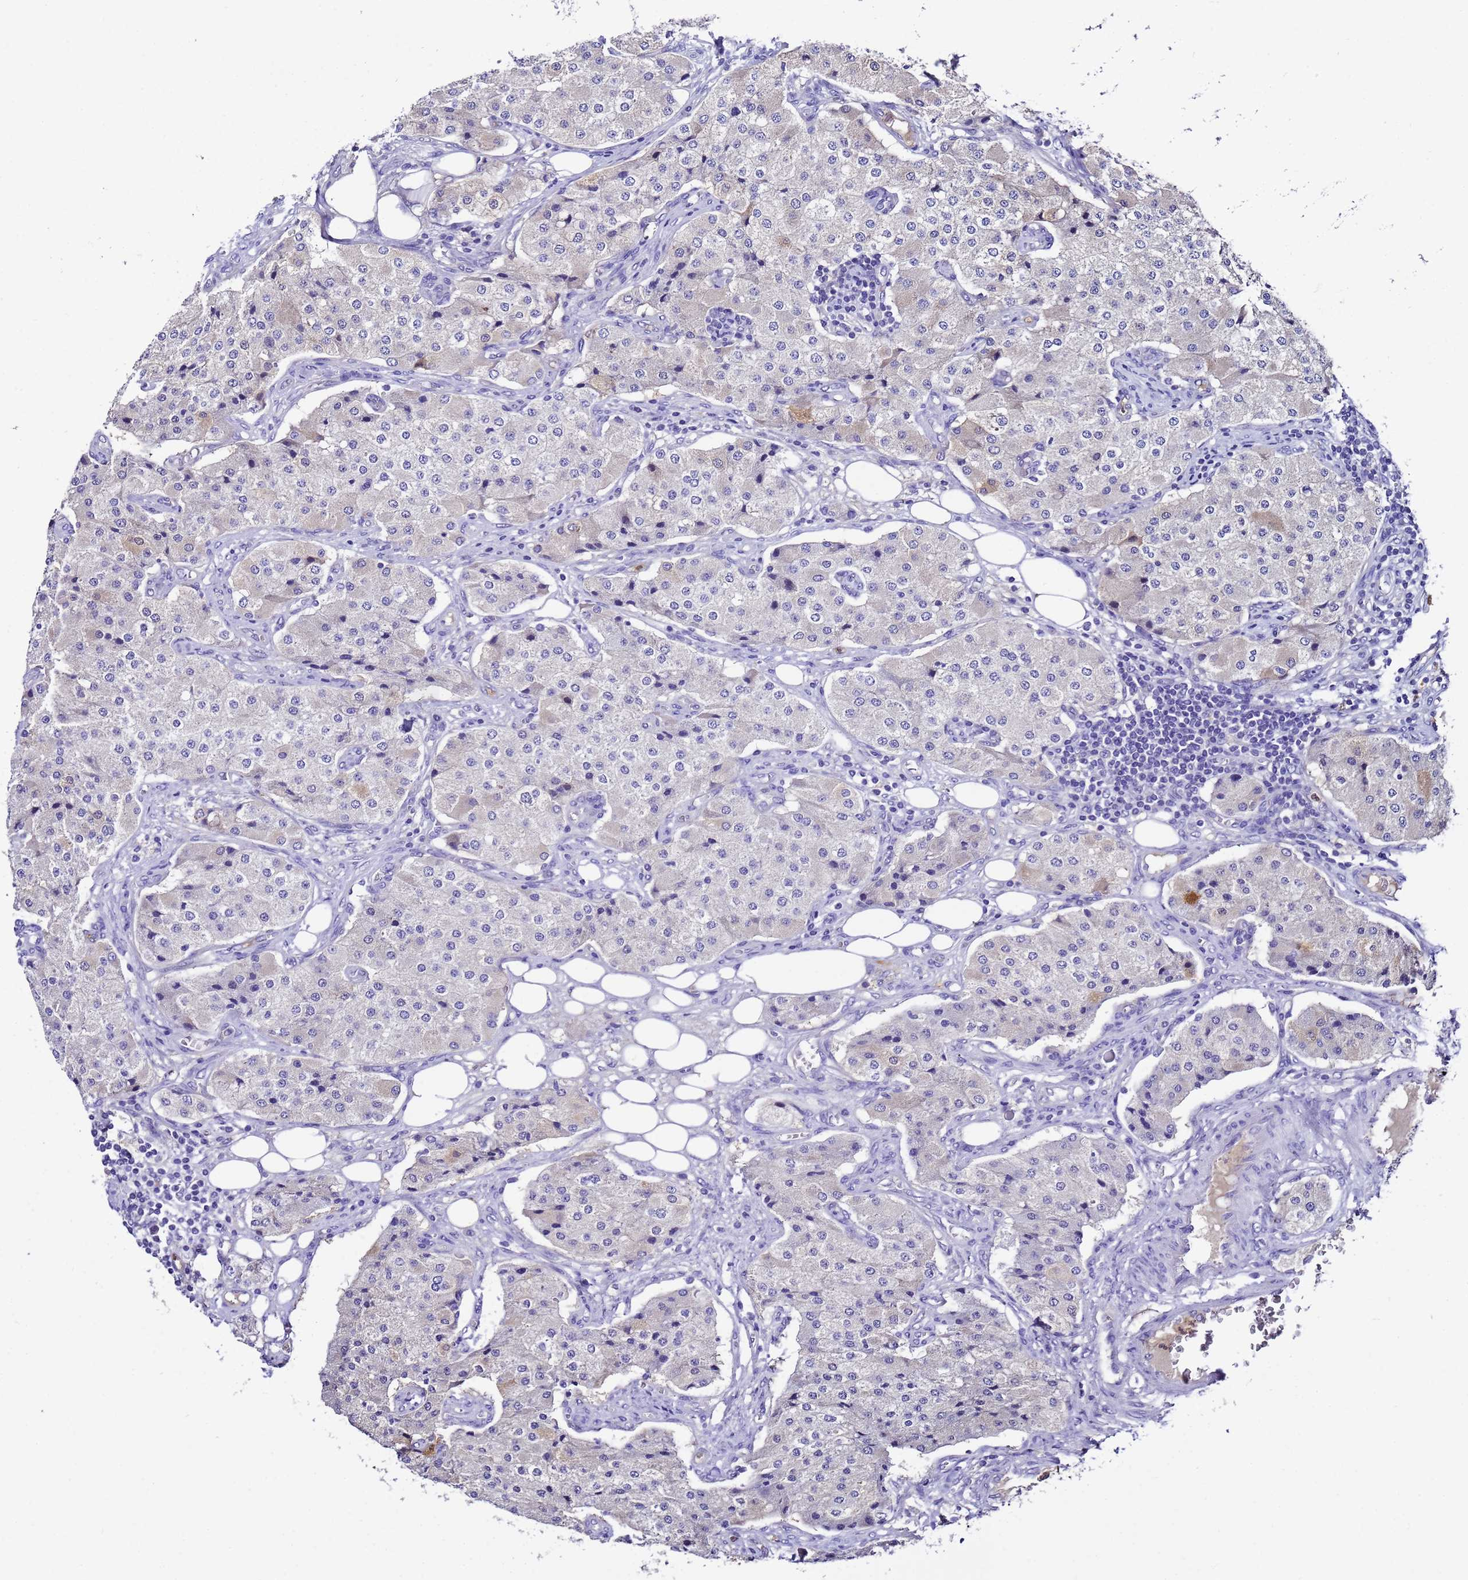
{"staining": {"intensity": "negative", "quantity": "none", "location": "none"}, "tissue": "carcinoid", "cell_type": "Tumor cells", "image_type": "cancer", "snomed": [{"axis": "morphology", "description": "Carcinoid, malignant, NOS"}, {"axis": "topography", "description": "Colon"}], "caption": "Immunohistochemistry (IHC) histopathology image of carcinoid stained for a protein (brown), which displays no staining in tumor cells.", "gene": "UGT2A1", "patient": {"sex": "female", "age": 52}}